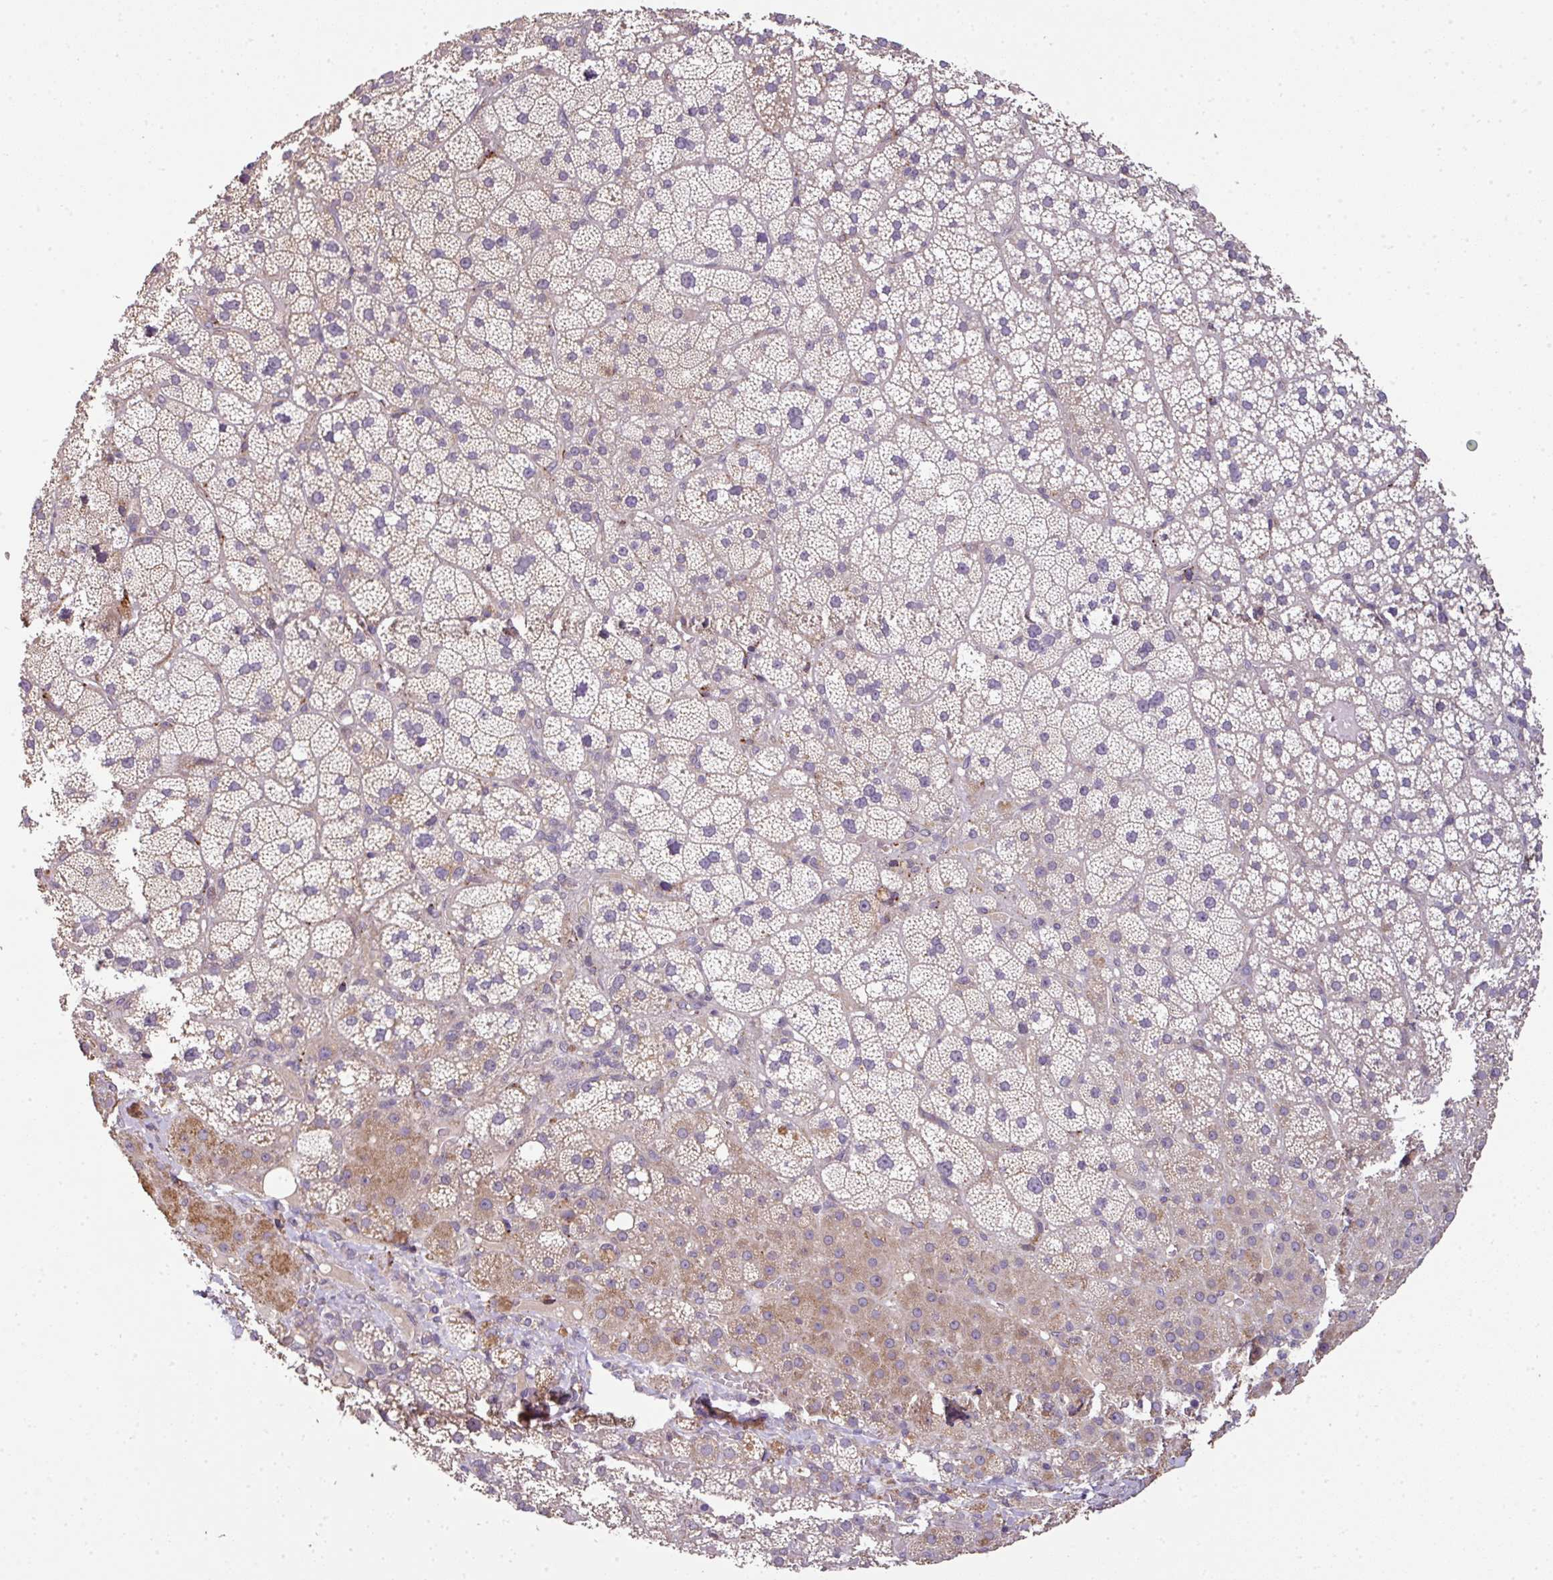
{"staining": {"intensity": "moderate", "quantity": "25%-75%", "location": "cytoplasmic/membranous"}, "tissue": "adrenal gland", "cell_type": "Glandular cells", "image_type": "normal", "snomed": [{"axis": "morphology", "description": "Normal tissue, NOS"}, {"axis": "topography", "description": "Adrenal gland"}], "caption": "A brown stain highlights moderate cytoplasmic/membranous staining of a protein in glandular cells of normal human adrenal gland. The protein of interest is shown in brown color, while the nuclei are stained blue.", "gene": "SPCS3", "patient": {"sex": "male", "age": 53}}